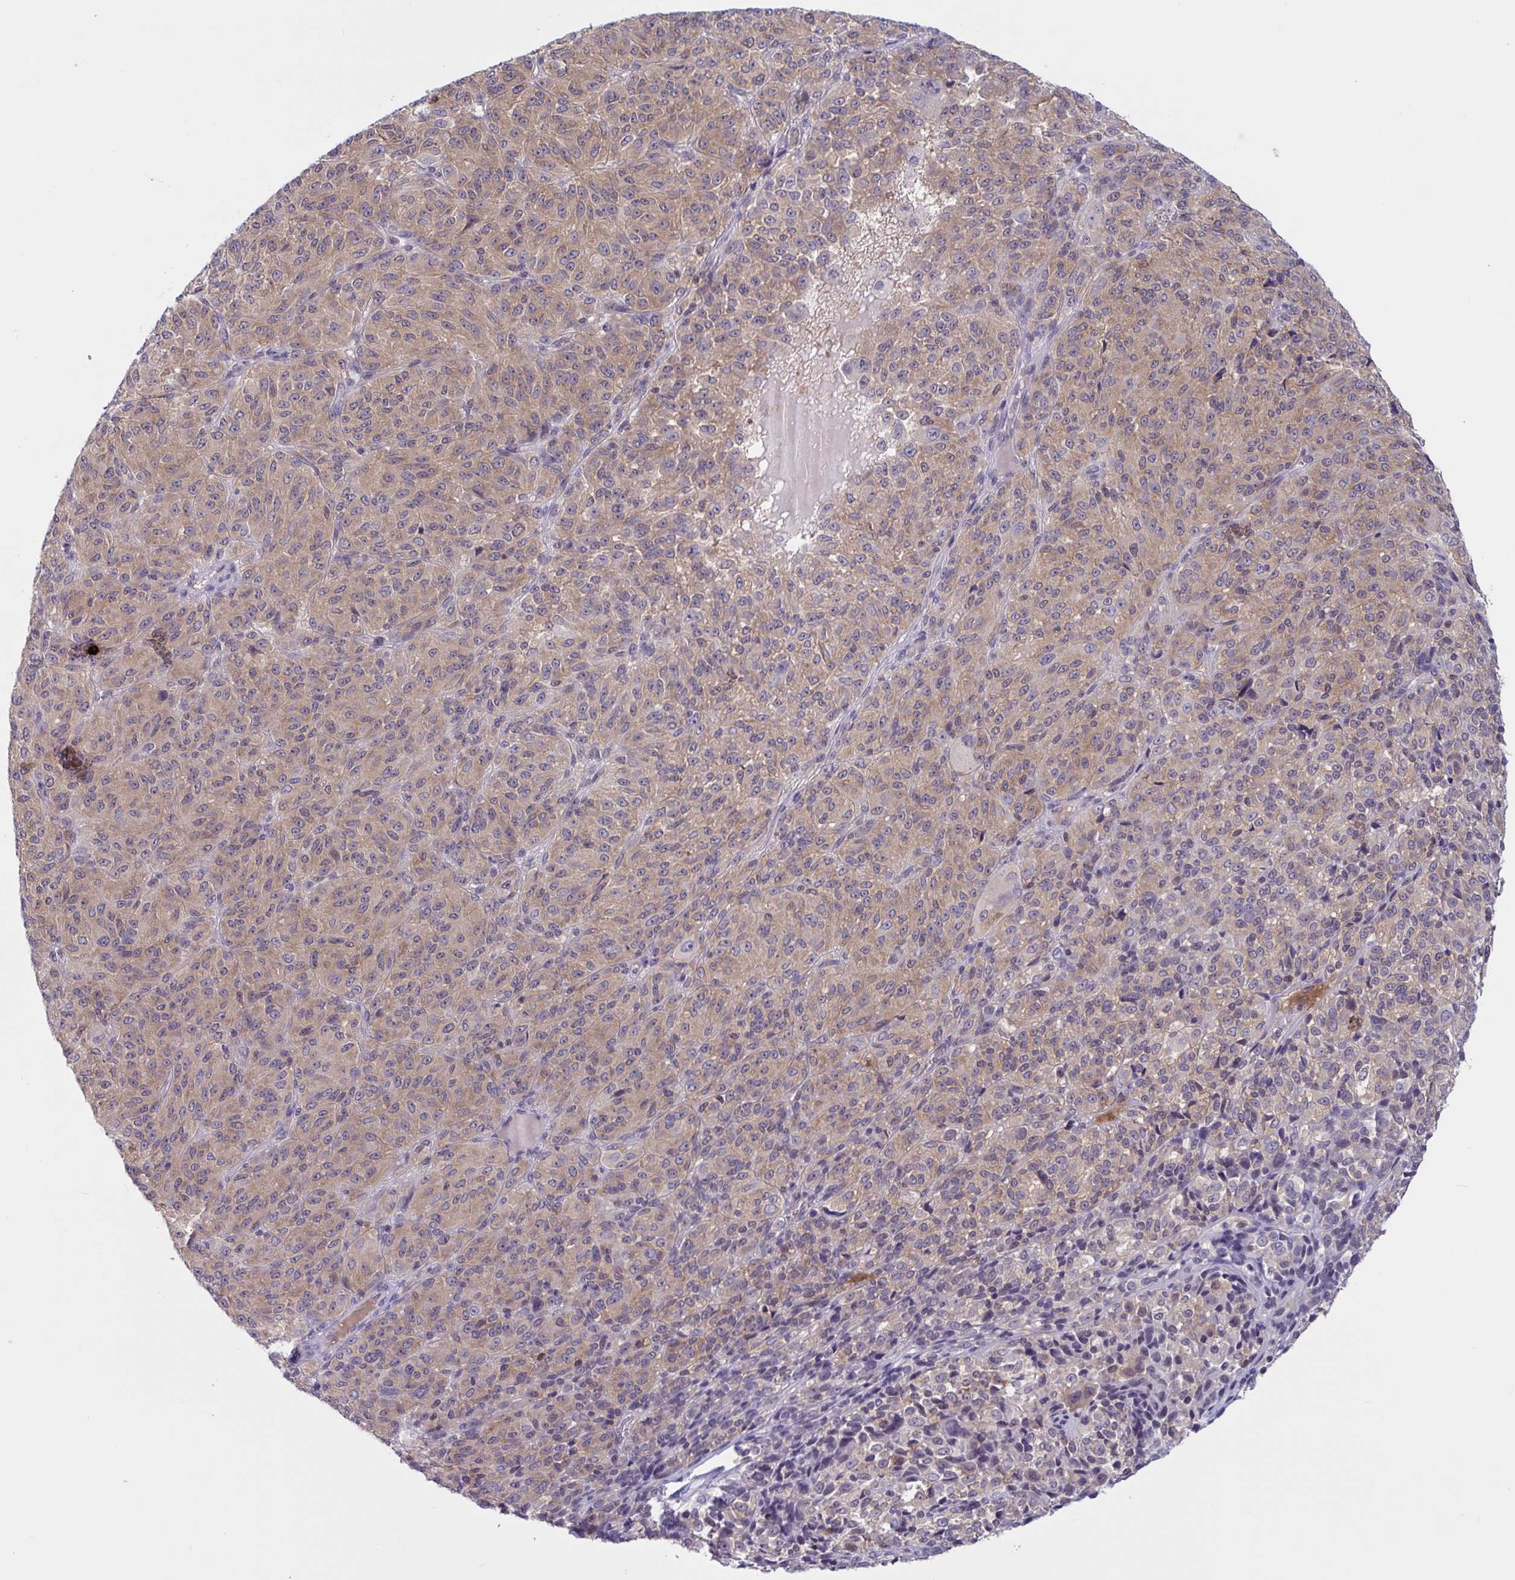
{"staining": {"intensity": "weak", "quantity": ">75%", "location": "cytoplasmic/membranous"}, "tissue": "melanoma", "cell_type": "Tumor cells", "image_type": "cancer", "snomed": [{"axis": "morphology", "description": "Malignant melanoma, Metastatic site"}, {"axis": "topography", "description": "Brain"}], "caption": "Protein expression analysis of human malignant melanoma (metastatic site) reveals weak cytoplasmic/membranous expression in about >75% of tumor cells. (Brightfield microscopy of DAB IHC at high magnification).", "gene": "TSN", "patient": {"sex": "female", "age": 56}}